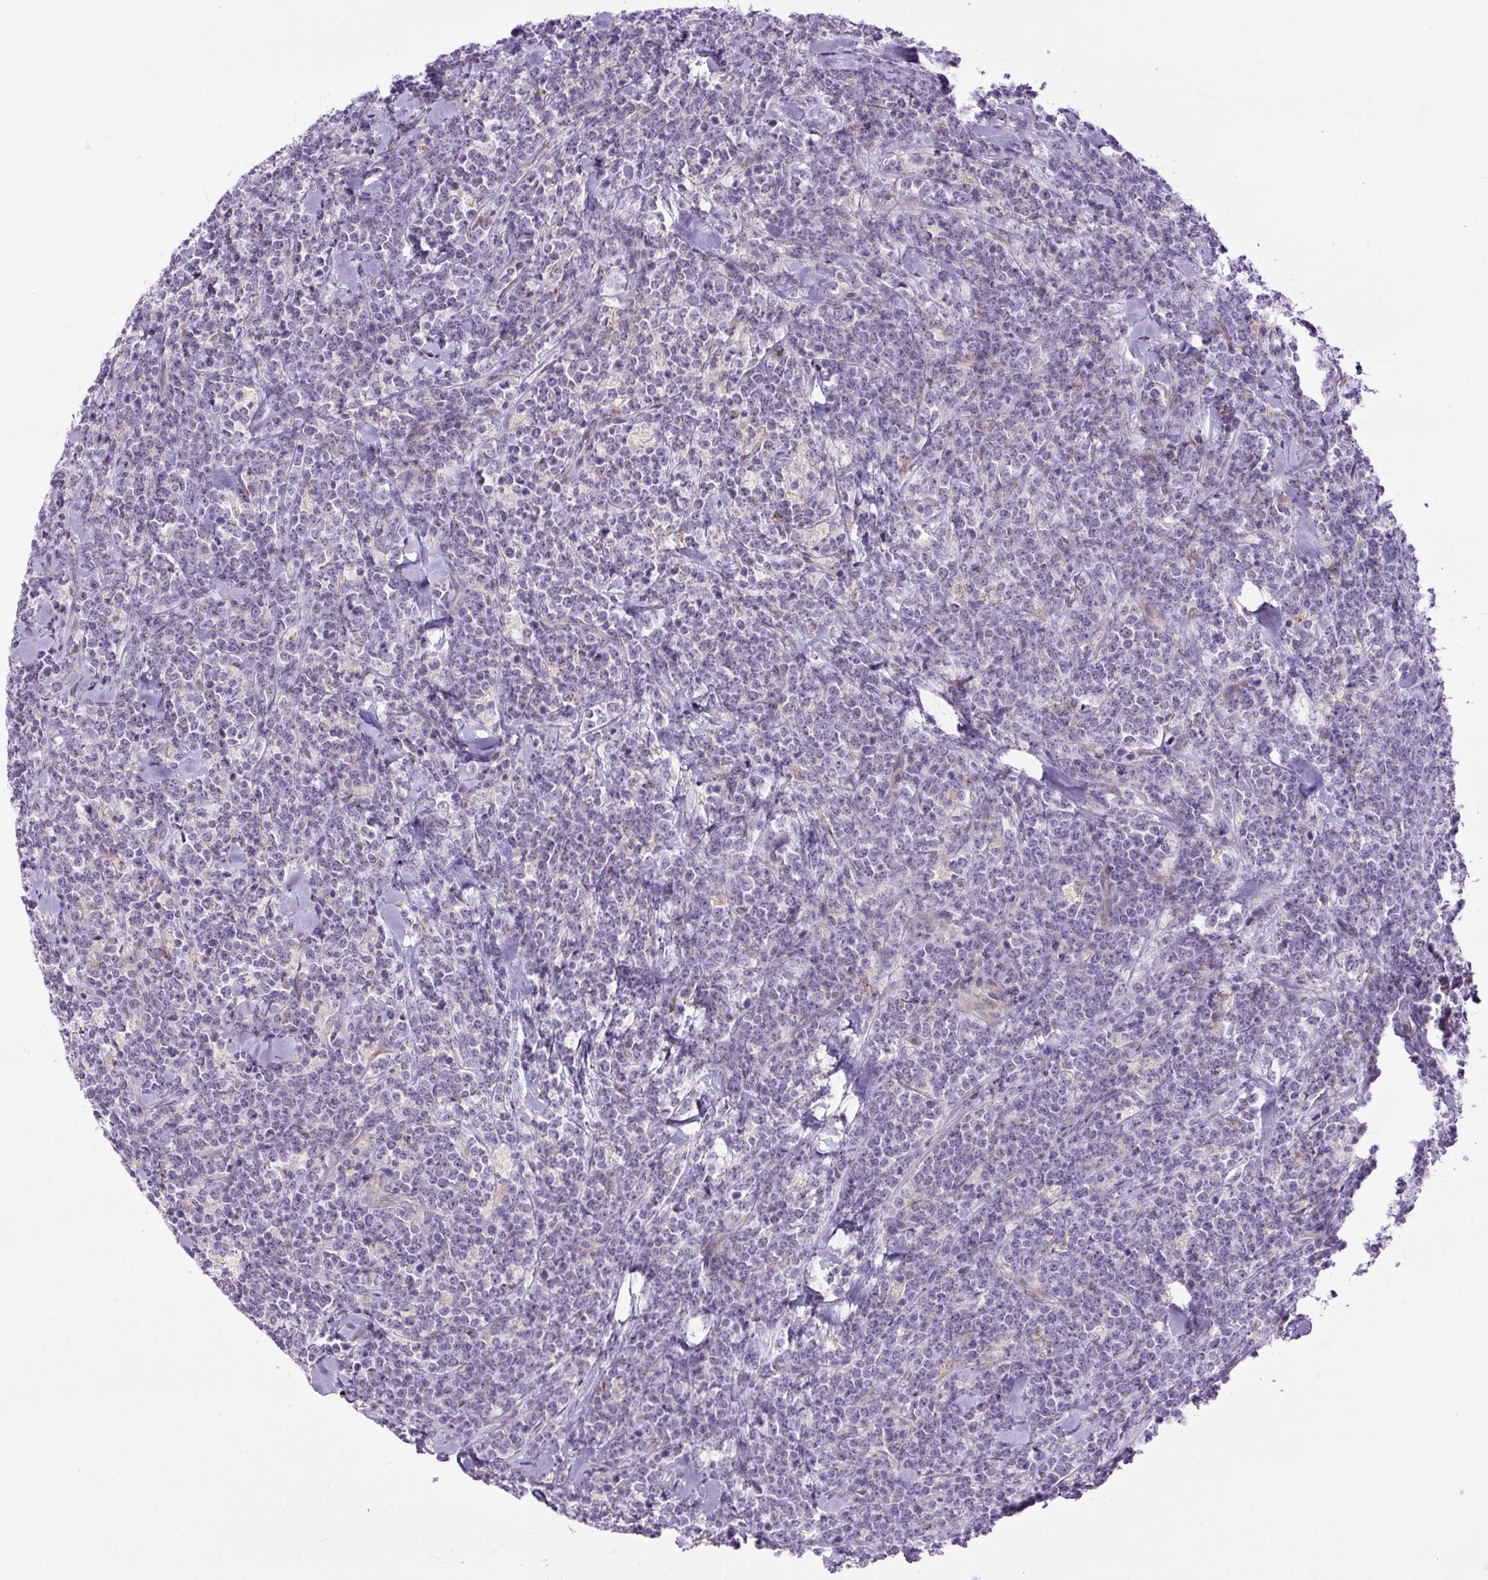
{"staining": {"intensity": "negative", "quantity": "none", "location": "none"}, "tissue": "lymphoma", "cell_type": "Tumor cells", "image_type": "cancer", "snomed": [{"axis": "morphology", "description": "Malignant lymphoma, non-Hodgkin's type, High grade"}, {"axis": "topography", "description": "Small intestine"}, {"axis": "topography", "description": "Colon"}], "caption": "This is a micrograph of immunohistochemistry (IHC) staining of high-grade malignant lymphoma, non-Hodgkin's type, which shows no positivity in tumor cells.", "gene": "ZNF596", "patient": {"sex": "male", "age": 8}}